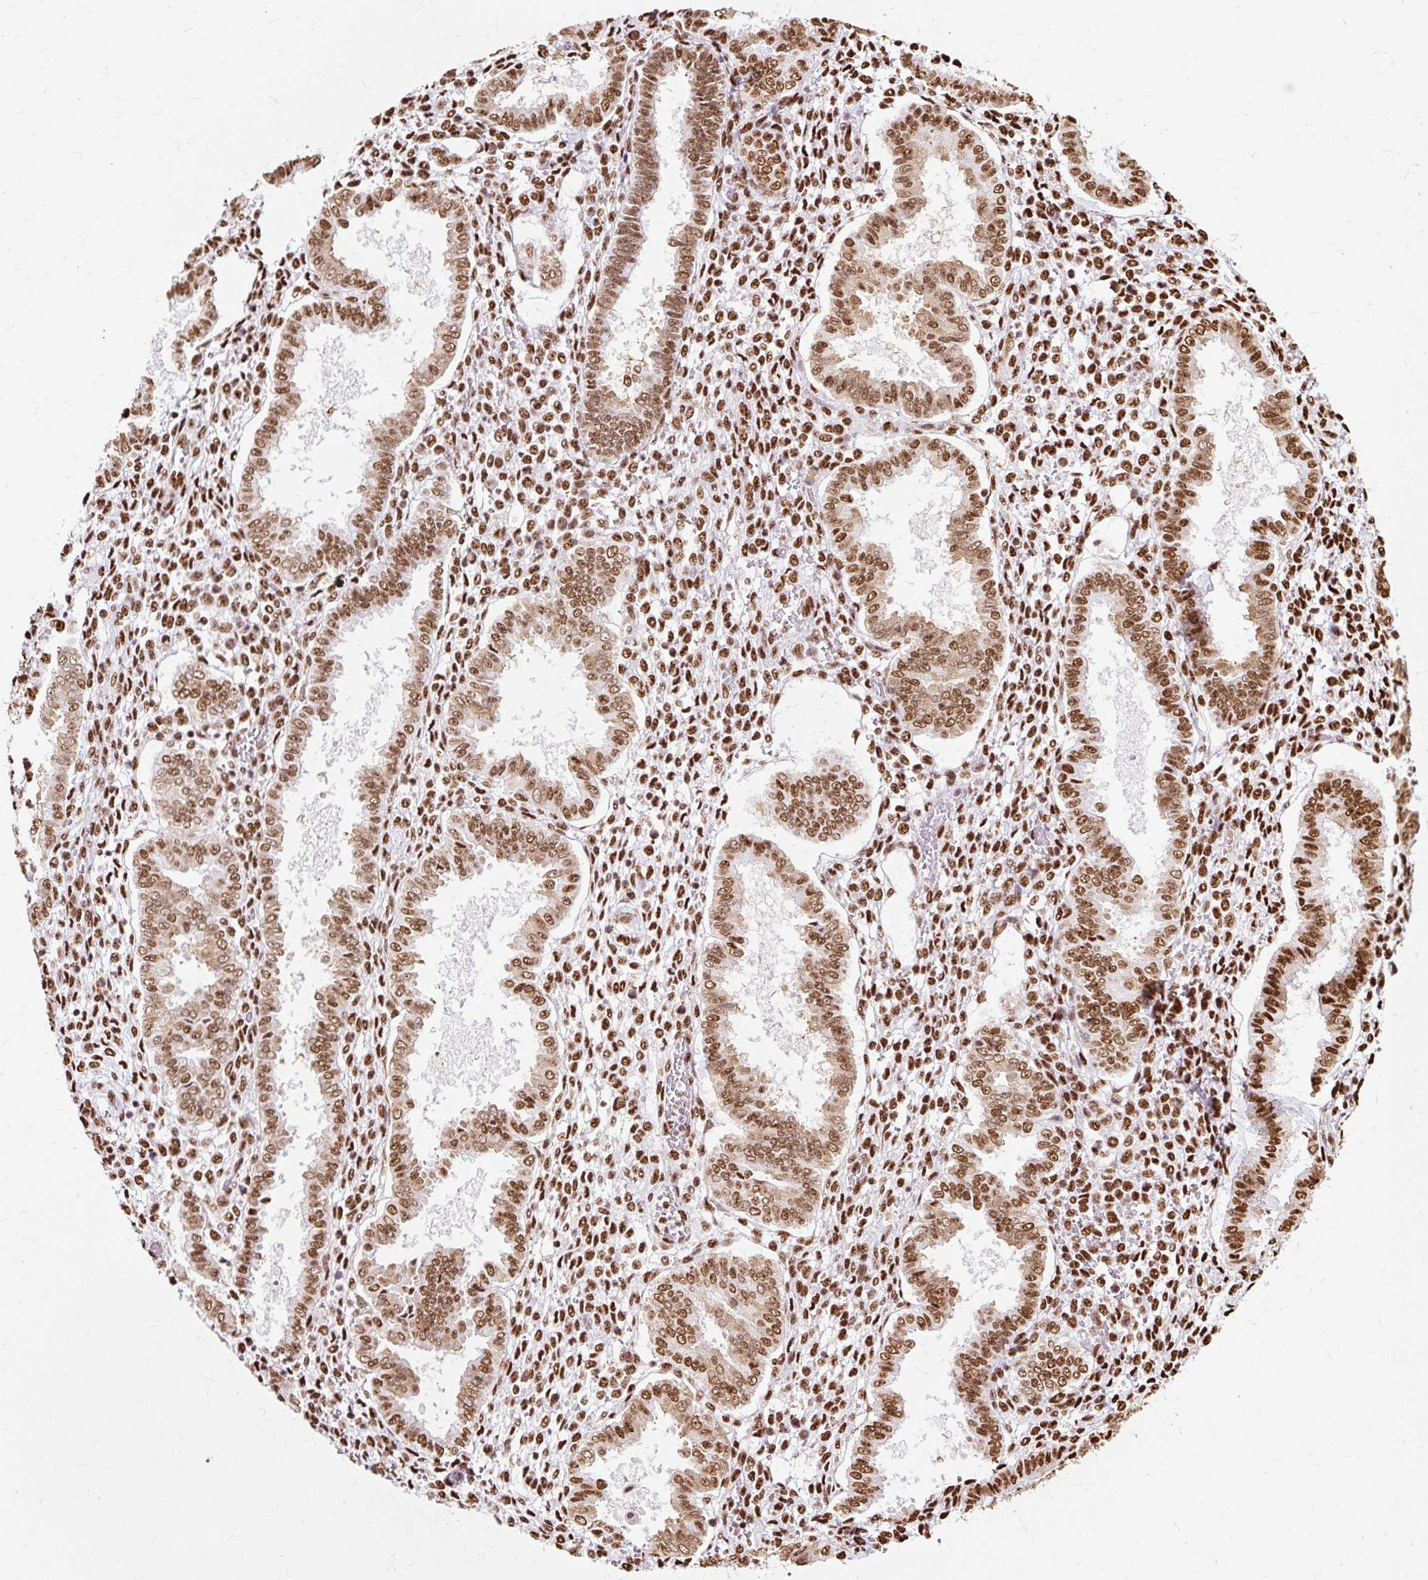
{"staining": {"intensity": "strong", "quantity": ">75%", "location": "nuclear"}, "tissue": "endometrium", "cell_type": "Cells in endometrial stroma", "image_type": "normal", "snomed": [{"axis": "morphology", "description": "Normal tissue, NOS"}, {"axis": "topography", "description": "Endometrium"}], "caption": "IHC photomicrograph of unremarkable endometrium stained for a protein (brown), which displays high levels of strong nuclear positivity in about >75% of cells in endometrial stroma.", "gene": "XRCC6", "patient": {"sex": "female", "age": 24}}